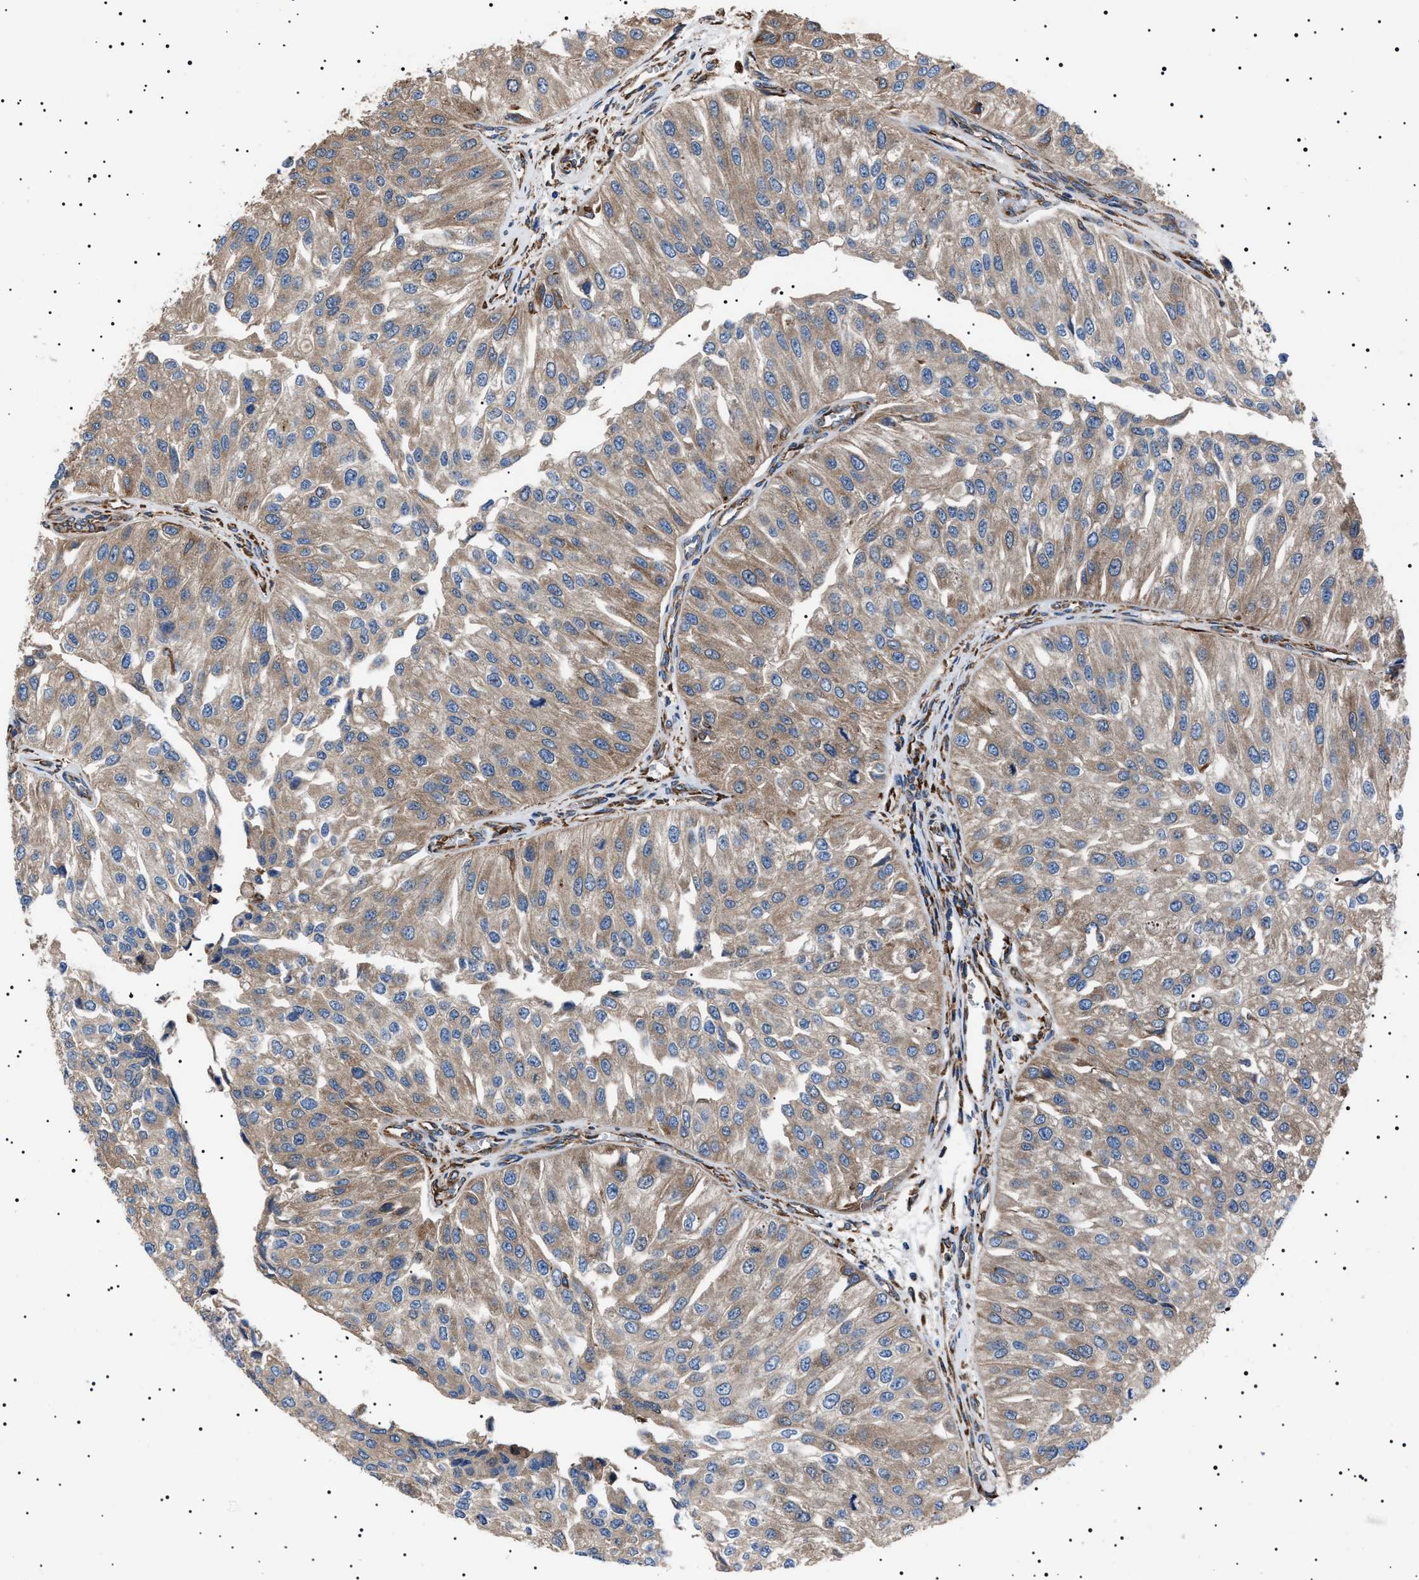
{"staining": {"intensity": "moderate", "quantity": ">75%", "location": "cytoplasmic/membranous"}, "tissue": "urothelial cancer", "cell_type": "Tumor cells", "image_type": "cancer", "snomed": [{"axis": "morphology", "description": "Urothelial carcinoma, High grade"}, {"axis": "topography", "description": "Kidney"}, {"axis": "topography", "description": "Urinary bladder"}], "caption": "Immunohistochemistry (IHC) photomicrograph of neoplastic tissue: urothelial carcinoma (high-grade) stained using IHC exhibits medium levels of moderate protein expression localized specifically in the cytoplasmic/membranous of tumor cells, appearing as a cytoplasmic/membranous brown color.", "gene": "TOP1MT", "patient": {"sex": "male", "age": 77}}